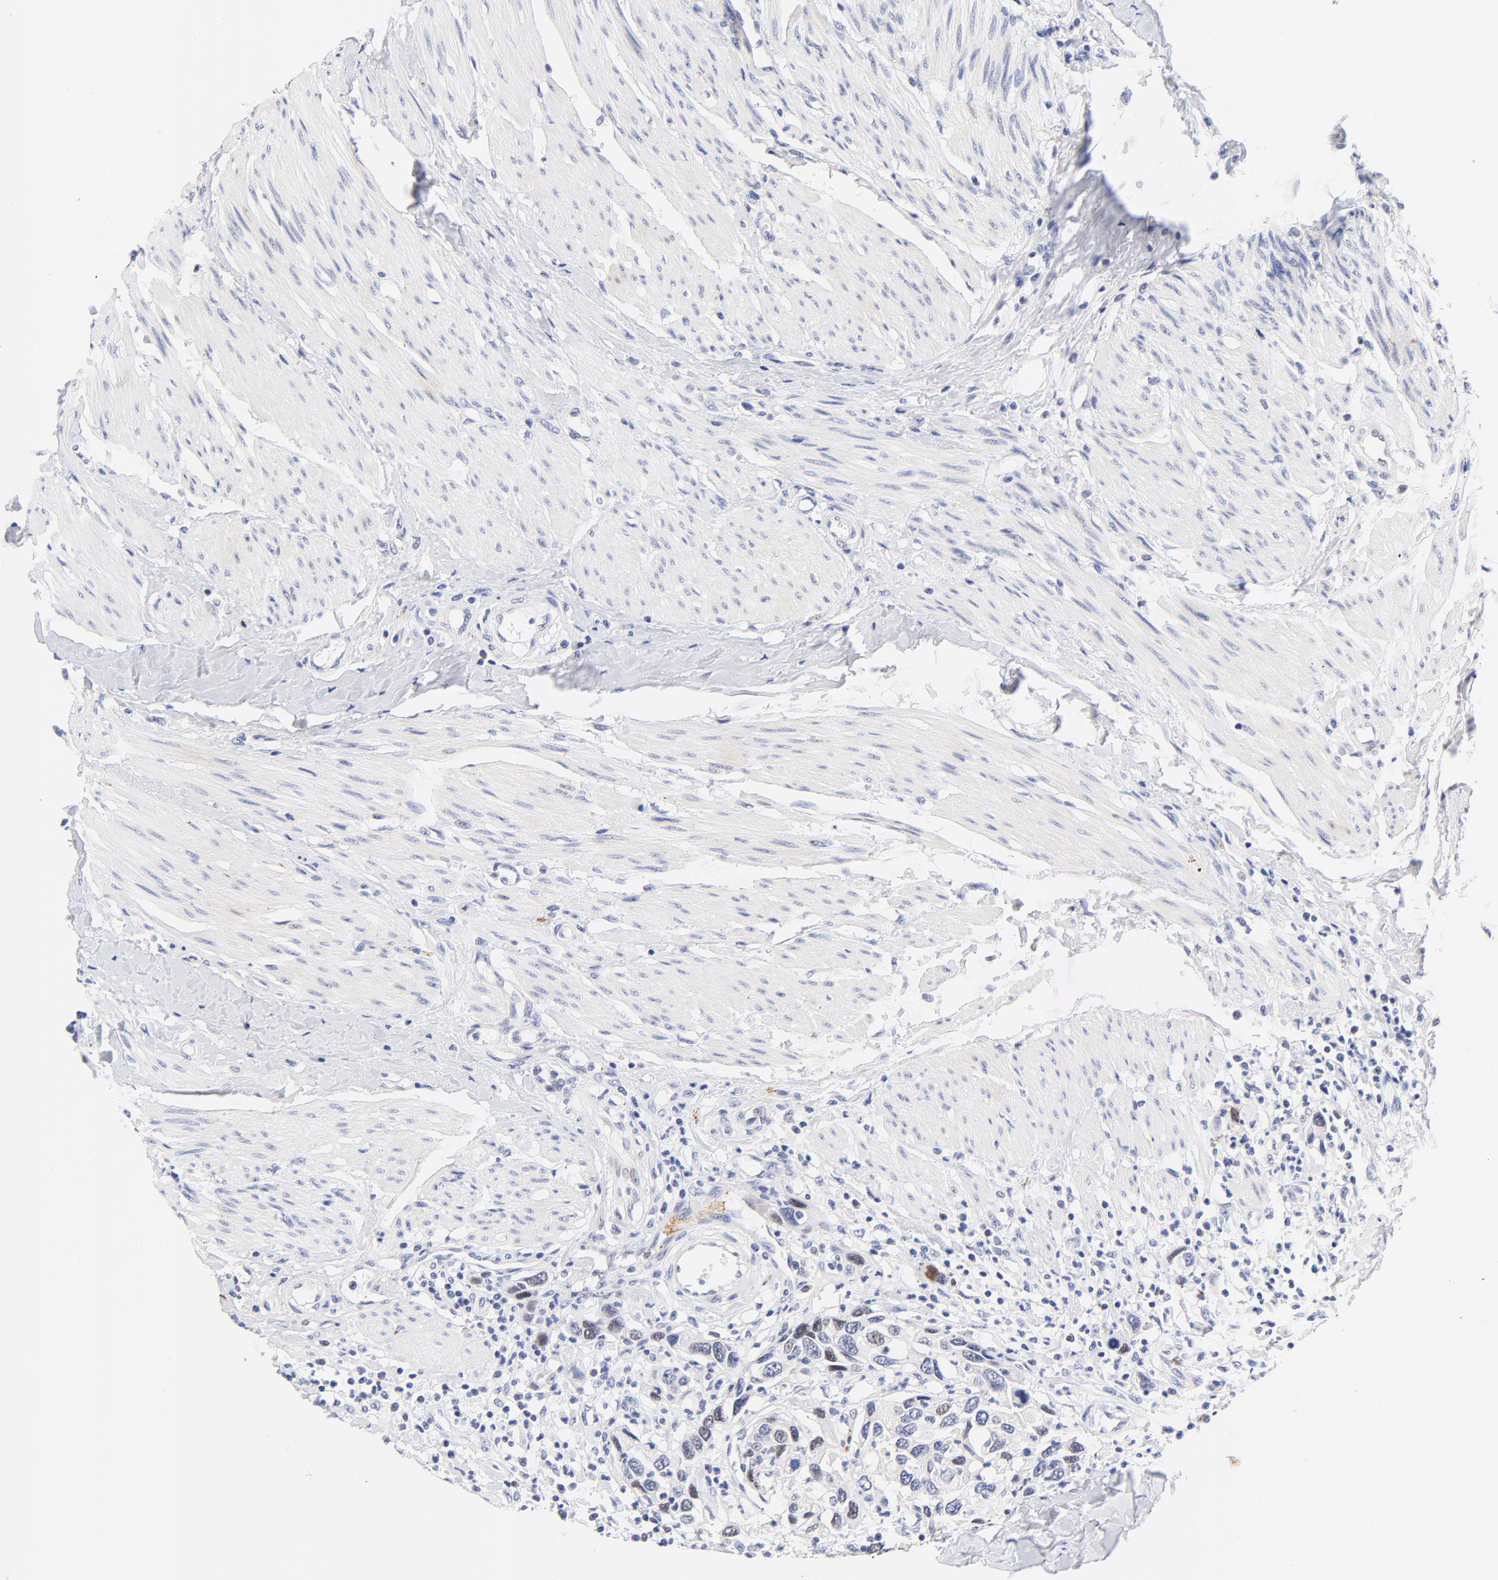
{"staining": {"intensity": "negative", "quantity": "none", "location": "none"}, "tissue": "urothelial cancer", "cell_type": "Tumor cells", "image_type": "cancer", "snomed": [{"axis": "morphology", "description": "Urothelial carcinoma, High grade"}, {"axis": "topography", "description": "Urinary bladder"}], "caption": "Human urothelial cancer stained for a protein using IHC reveals no staining in tumor cells.", "gene": "FAM117B", "patient": {"sex": "male", "age": 66}}